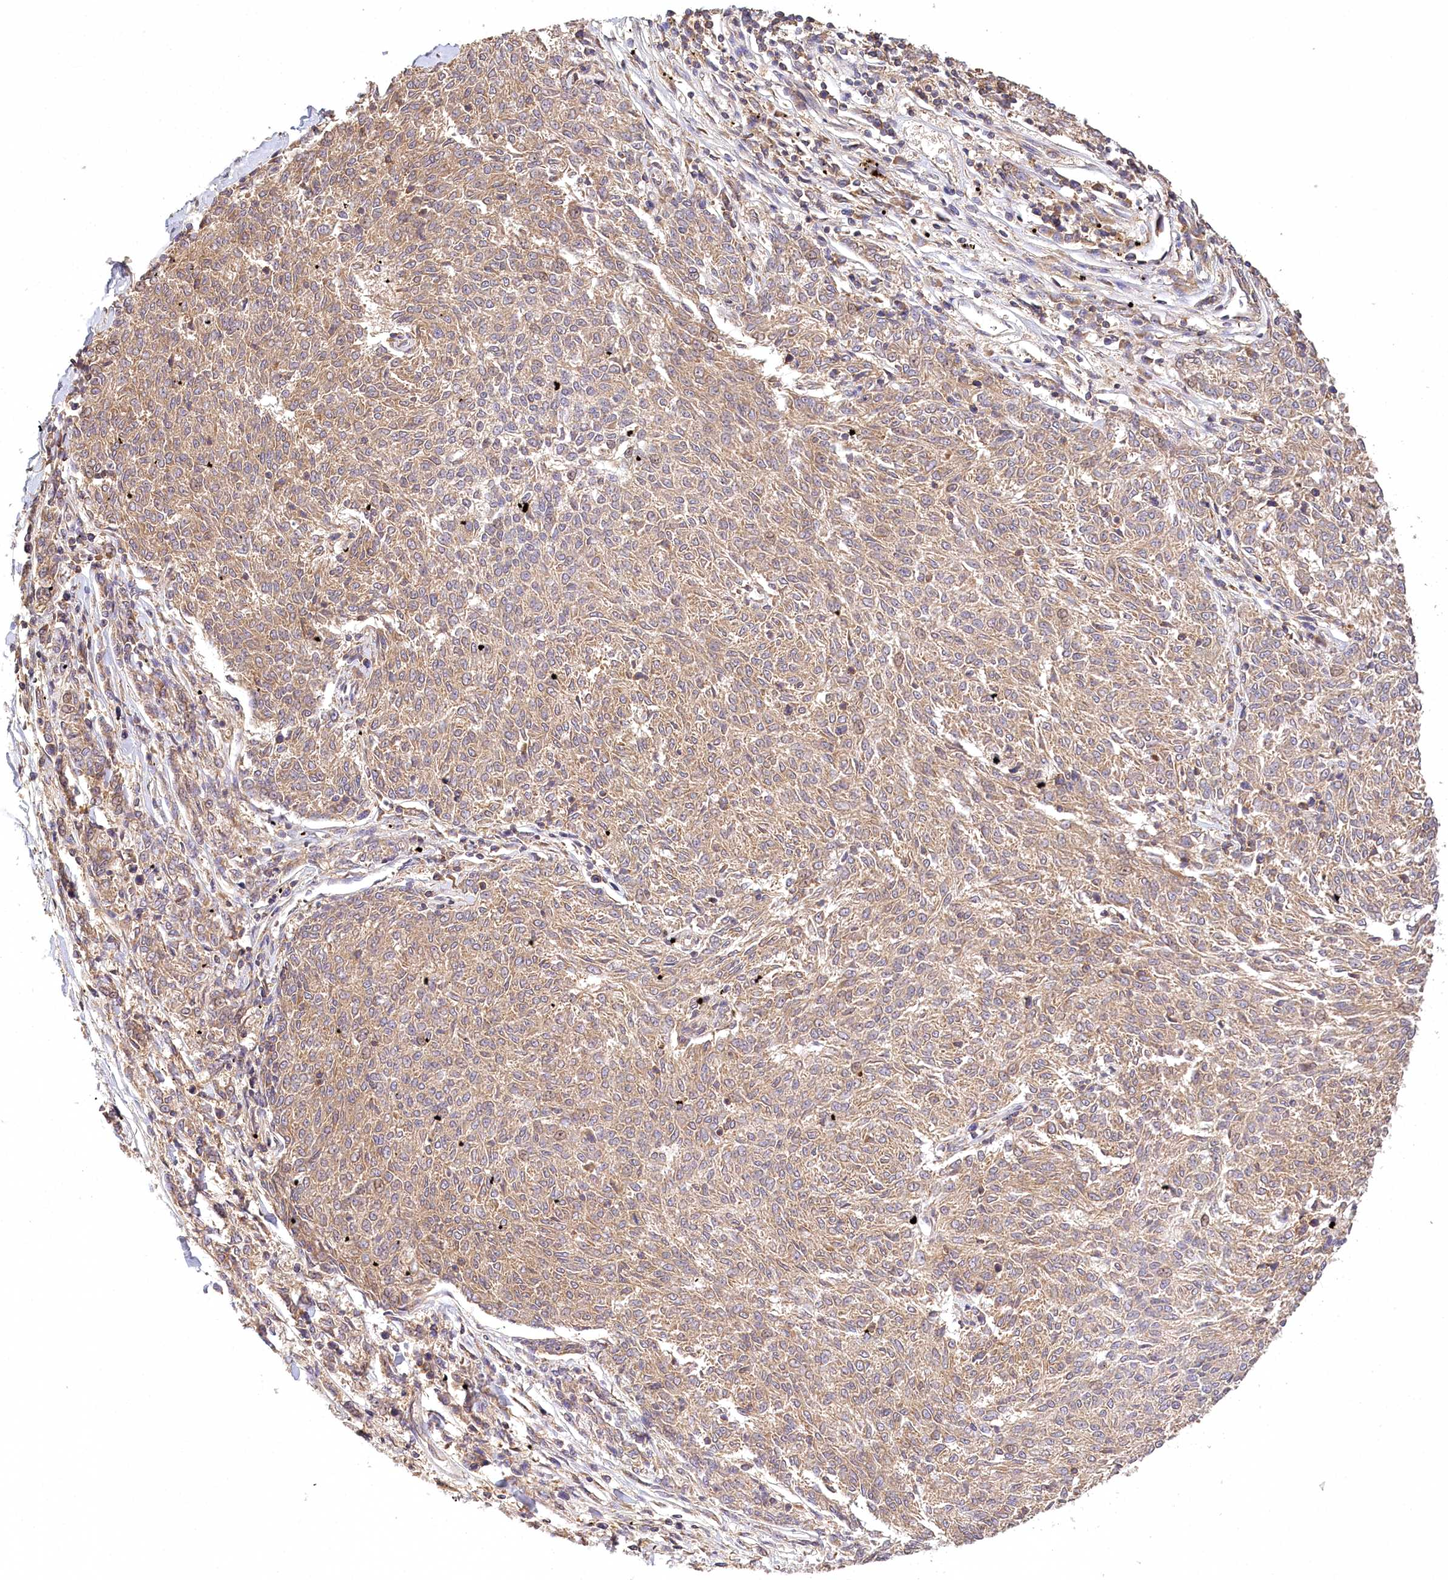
{"staining": {"intensity": "weak", "quantity": ">75%", "location": "cytoplasmic/membranous"}, "tissue": "melanoma", "cell_type": "Tumor cells", "image_type": "cancer", "snomed": [{"axis": "morphology", "description": "Malignant melanoma, NOS"}, {"axis": "topography", "description": "Skin"}], "caption": "Melanoma was stained to show a protein in brown. There is low levels of weak cytoplasmic/membranous positivity in approximately >75% of tumor cells.", "gene": "LSS", "patient": {"sex": "female", "age": 72}}